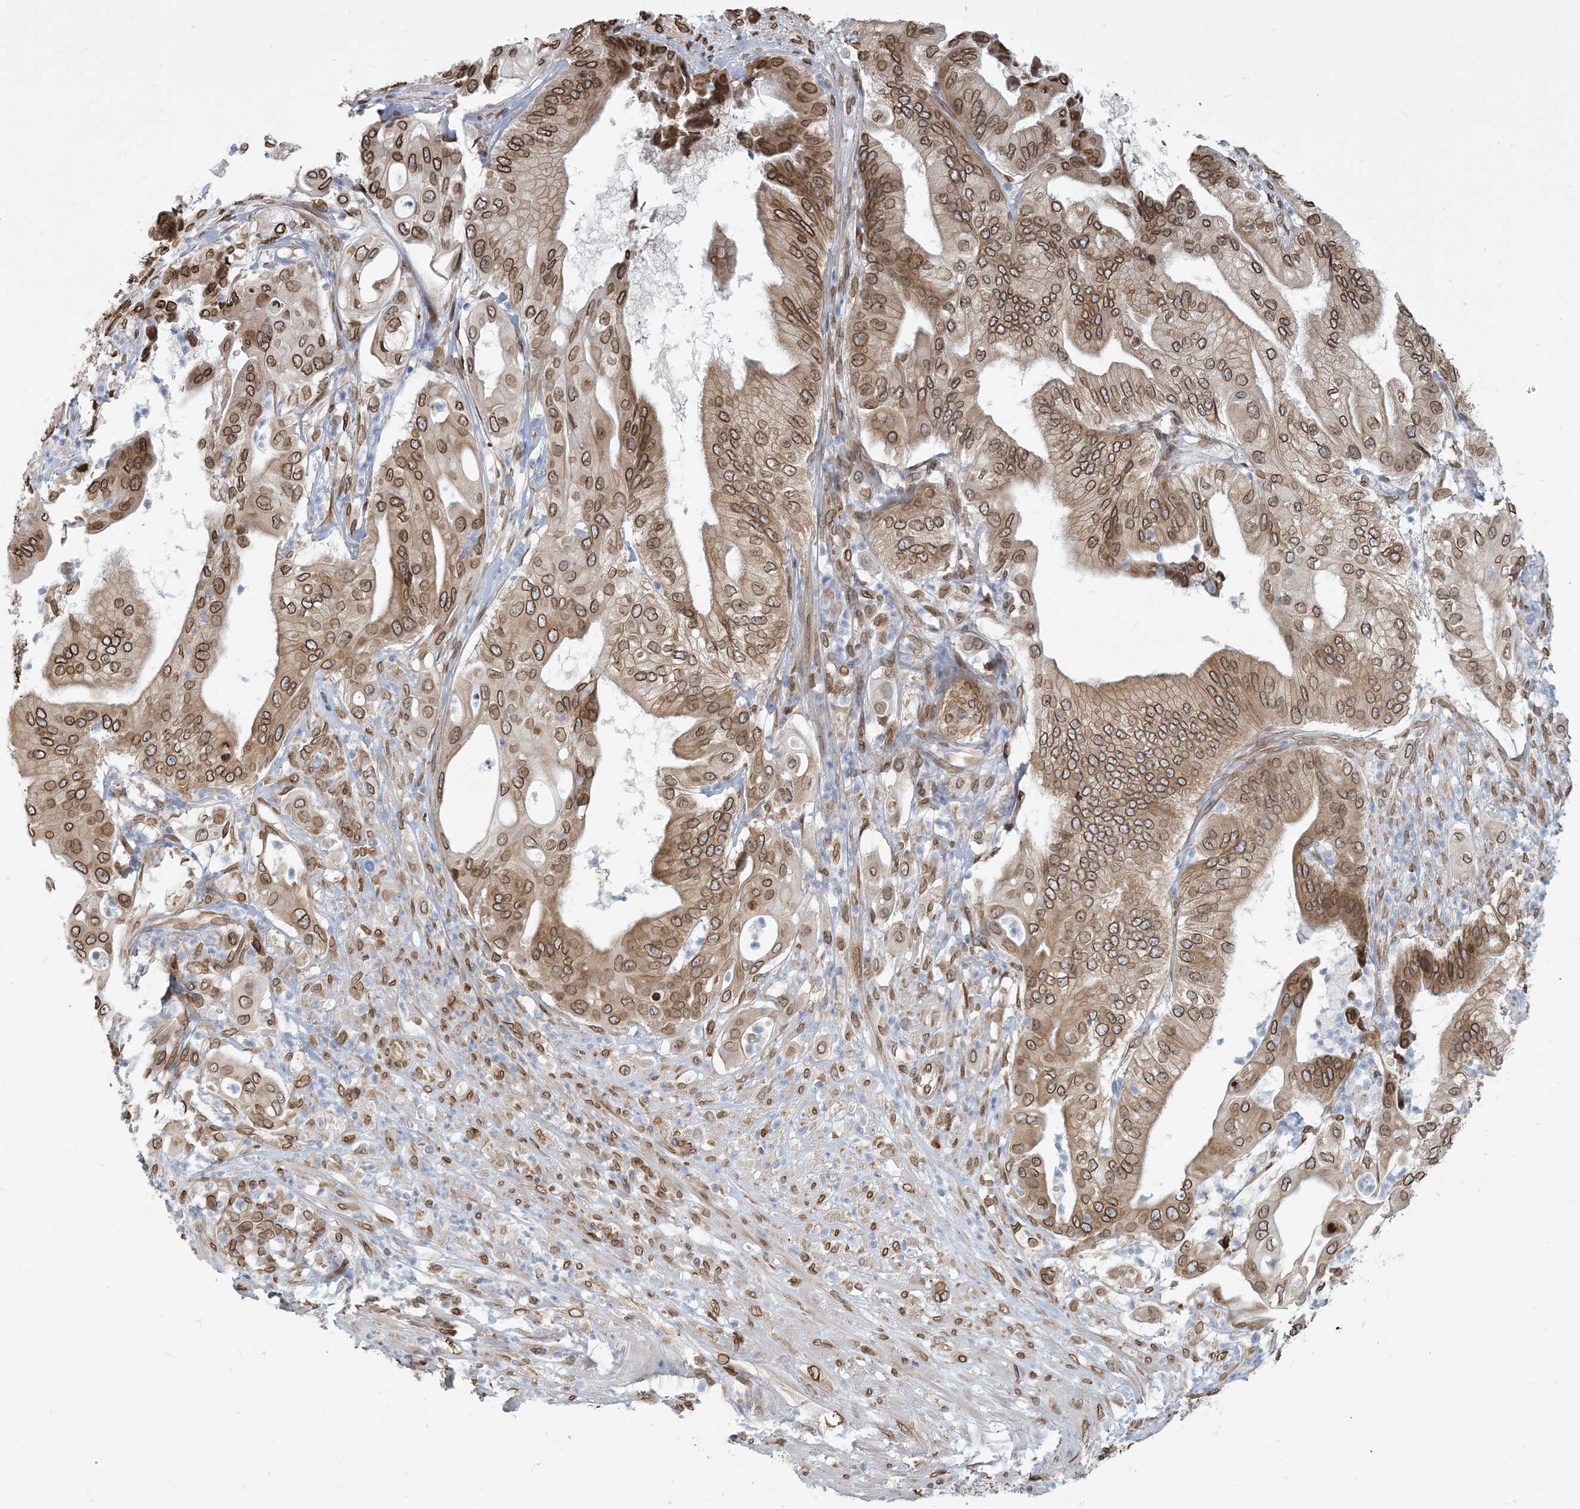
{"staining": {"intensity": "moderate", "quantity": ">75%", "location": "cytoplasmic/membranous,nuclear"}, "tissue": "pancreatic cancer", "cell_type": "Tumor cells", "image_type": "cancer", "snomed": [{"axis": "morphology", "description": "Adenocarcinoma, NOS"}, {"axis": "topography", "description": "Pancreas"}], "caption": "Adenocarcinoma (pancreatic) tissue displays moderate cytoplasmic/membranous and nuclear positivity in approximately >75% of tumor cells", "gene": "WWP1", "patient": {"sex": "female", "age": 77}}